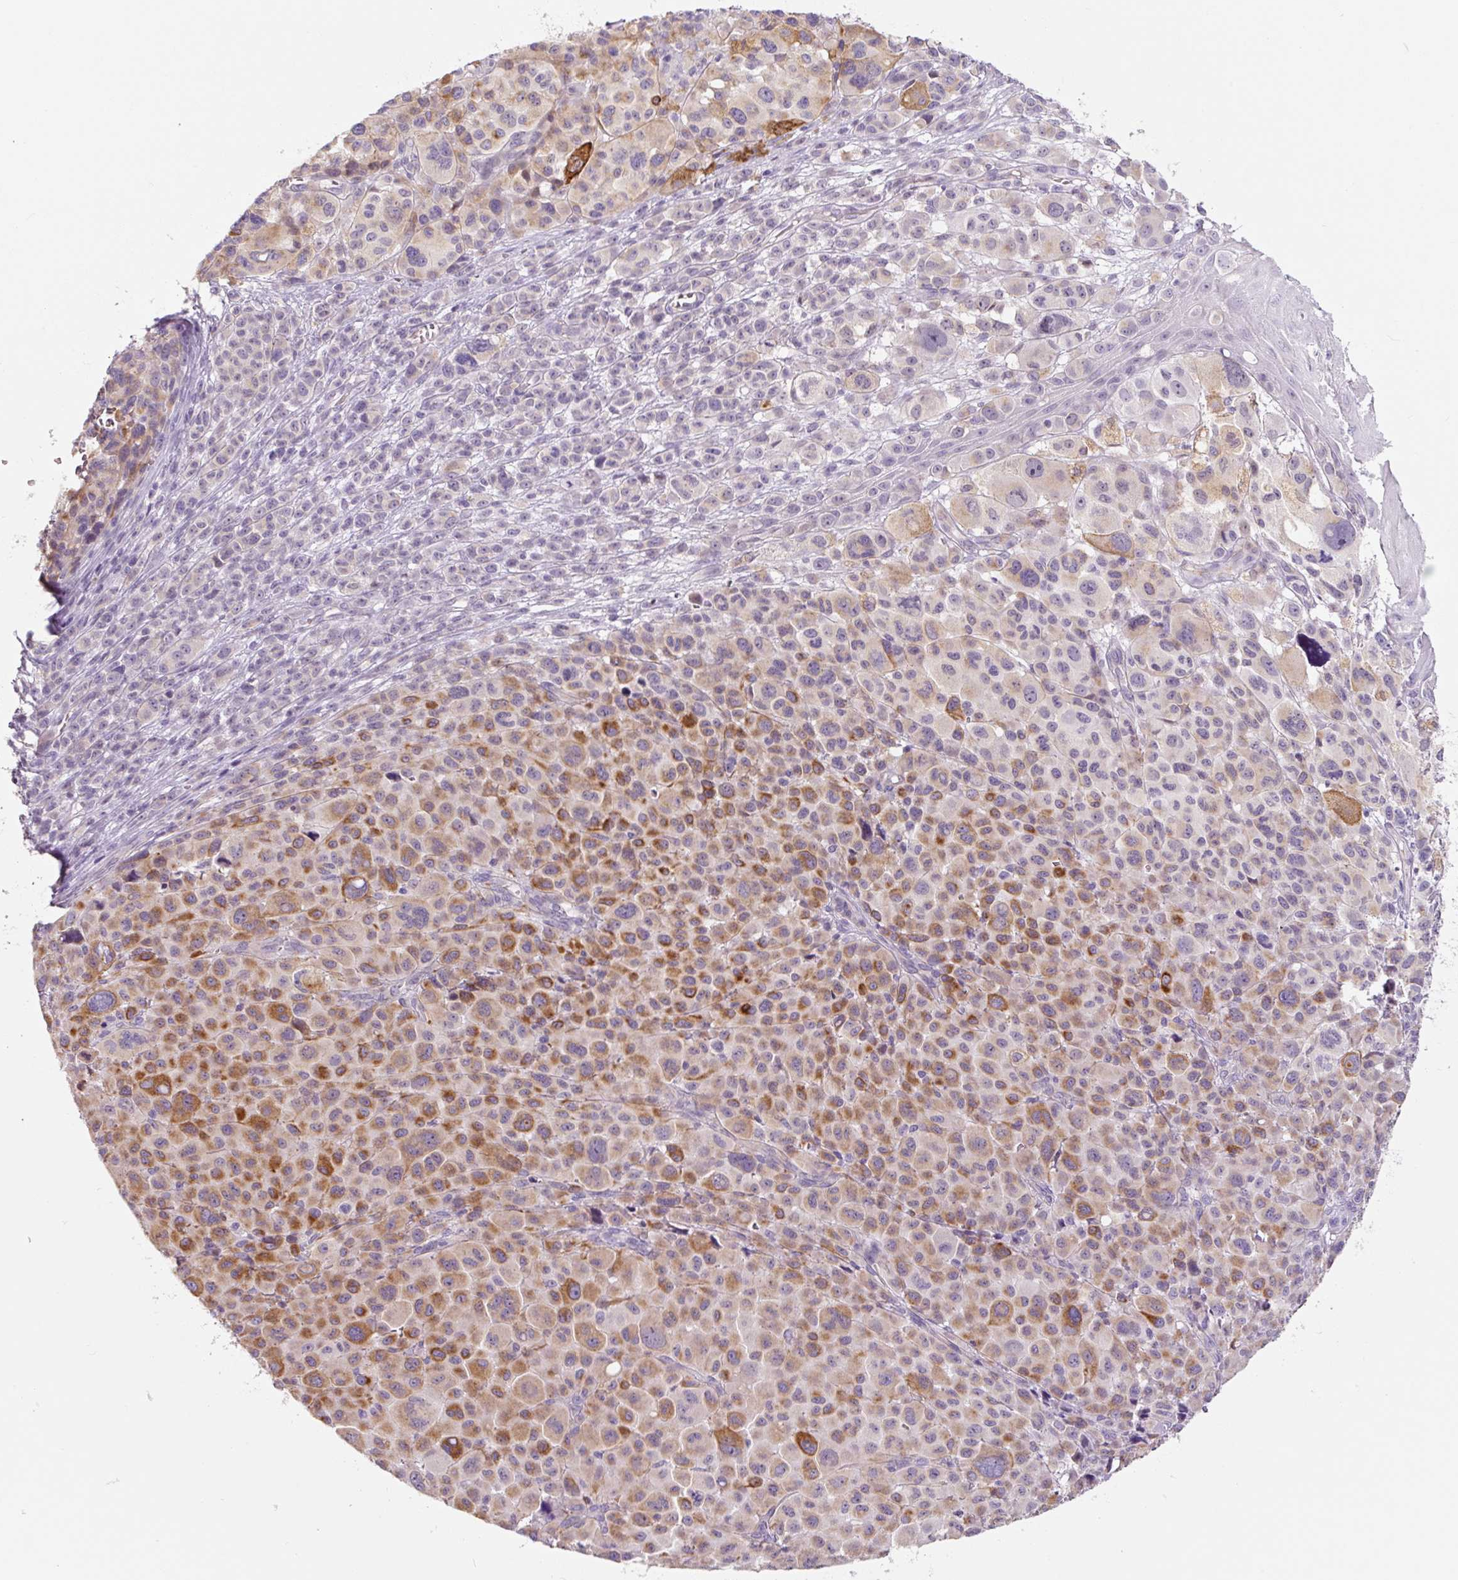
{"staining": {"intensity": "moderate", "quantity": ">75%", "location": "cytoplasmic/membranous"}, "tissue": "melanoma", "cell_type": "Tumor cells", "image_type": "cancer", "snomed": [{"axis": "morphology", "description": "Malignant melanoma, NOS"}, {"axis": "topography", "description": "Skin"}], "caption": "Melanoma was stained to show a protein in brown. There is medium levels of moderate cytoplasmic/membranous positivity in approximately >75% of tumor cells.", "gene": "CCL25", "patient": {"sex": "female", "age": 74}}